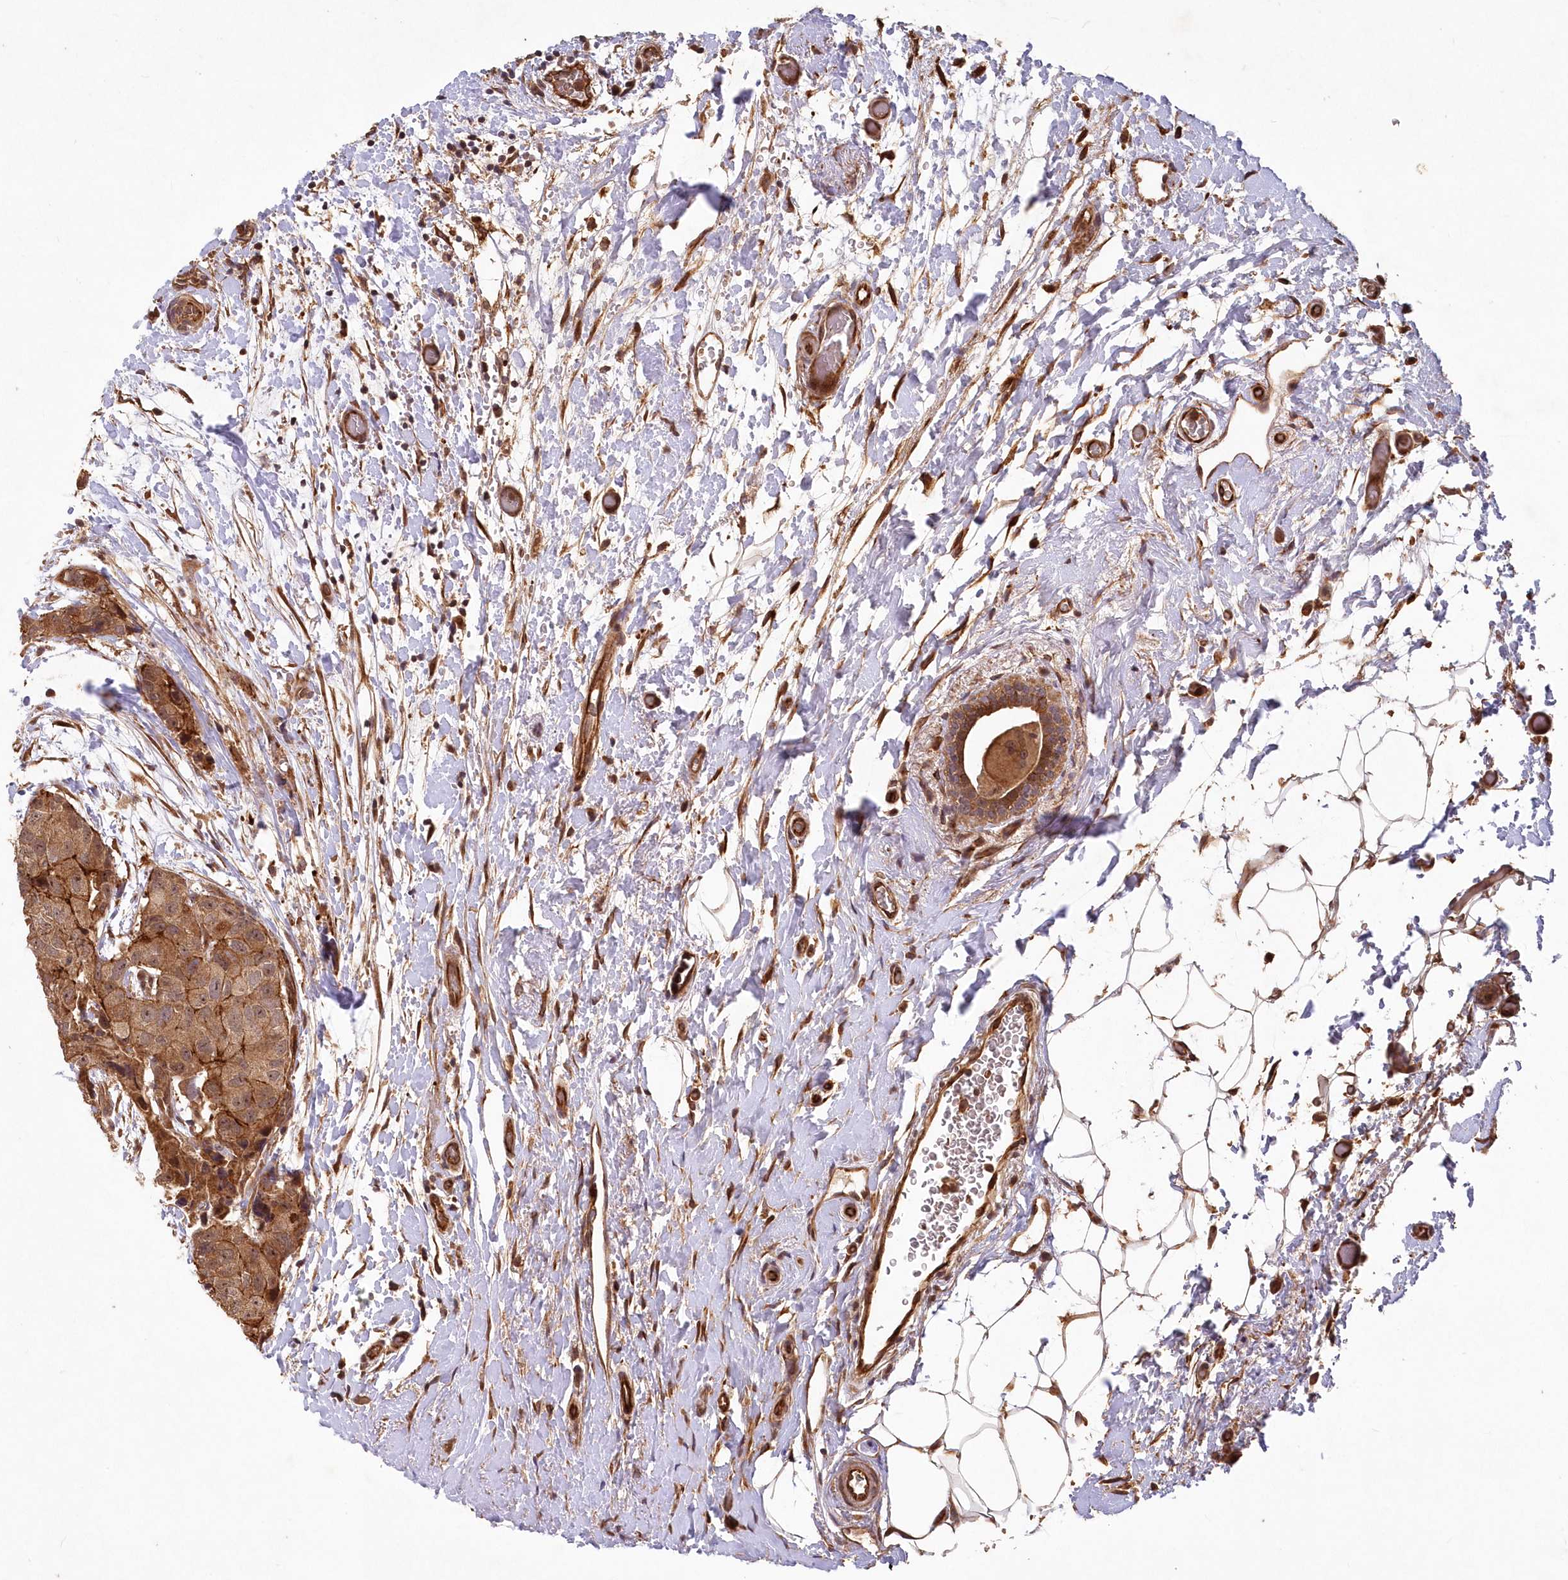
{"staining": {"intensity": "strong", "quantity": ">75%", "location": "cytoplasmic/membranous,nuclear"}, "tissue": "breast cancer", "cell_type": "Tumor cells", "image_type": "cancer", "snomed": [{"axis": "morphology", "description": "Duct carcinoma"}, {"axis": "topography", "description": "Breast"}], "caption": "Immunohistochemistry (IHC) image of breast intraductal carcinoma stained for a protein (brown), which displays high levels of strong cytoplasmic/membranous and nuclear expression in about >75% of tumor cells.", "gene": "HYCC2", "patient": {"sex": "female", "age": 62}}